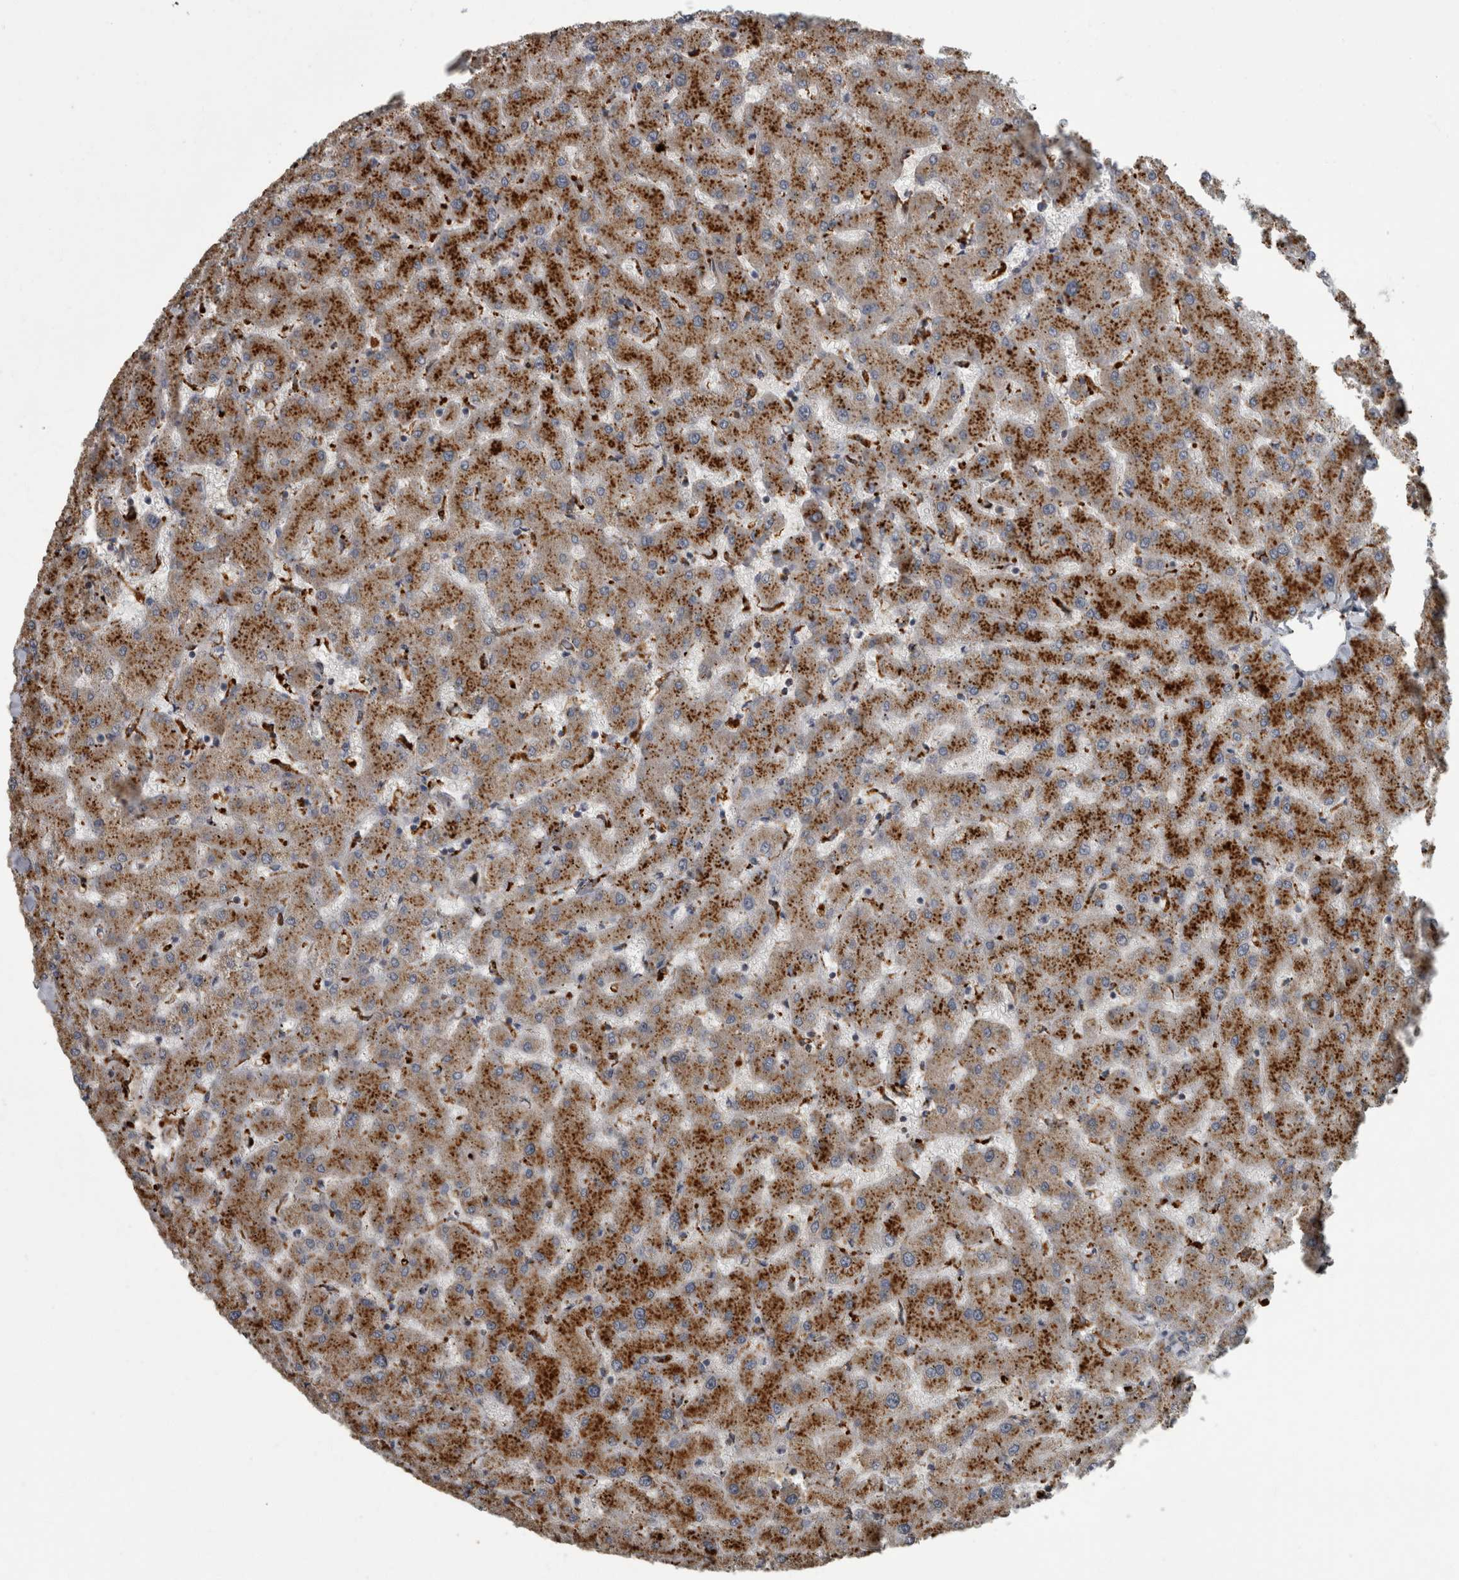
{"staining": {"intensity": "negative", "quantity": "none", "location": "none"}, "tissue": "liver", "cell_type": "Cholangiocytes", "image_type": "normal", "snomed": [{"axis": "morphology", "description": "Normal tissue, NOS"}, {"axis": "topography", "description": "Liver"}], "caption": "The IHC micrograph has no significant staining in cholangiocytes of liver. The staining was performed using DAB to visualize the protein expression in brown, while the nuclei were stained in blue with hematoxylin (Magnification: 20x).", "gene": "NAAA", "patient": {"sex": "female", "age": 63}}